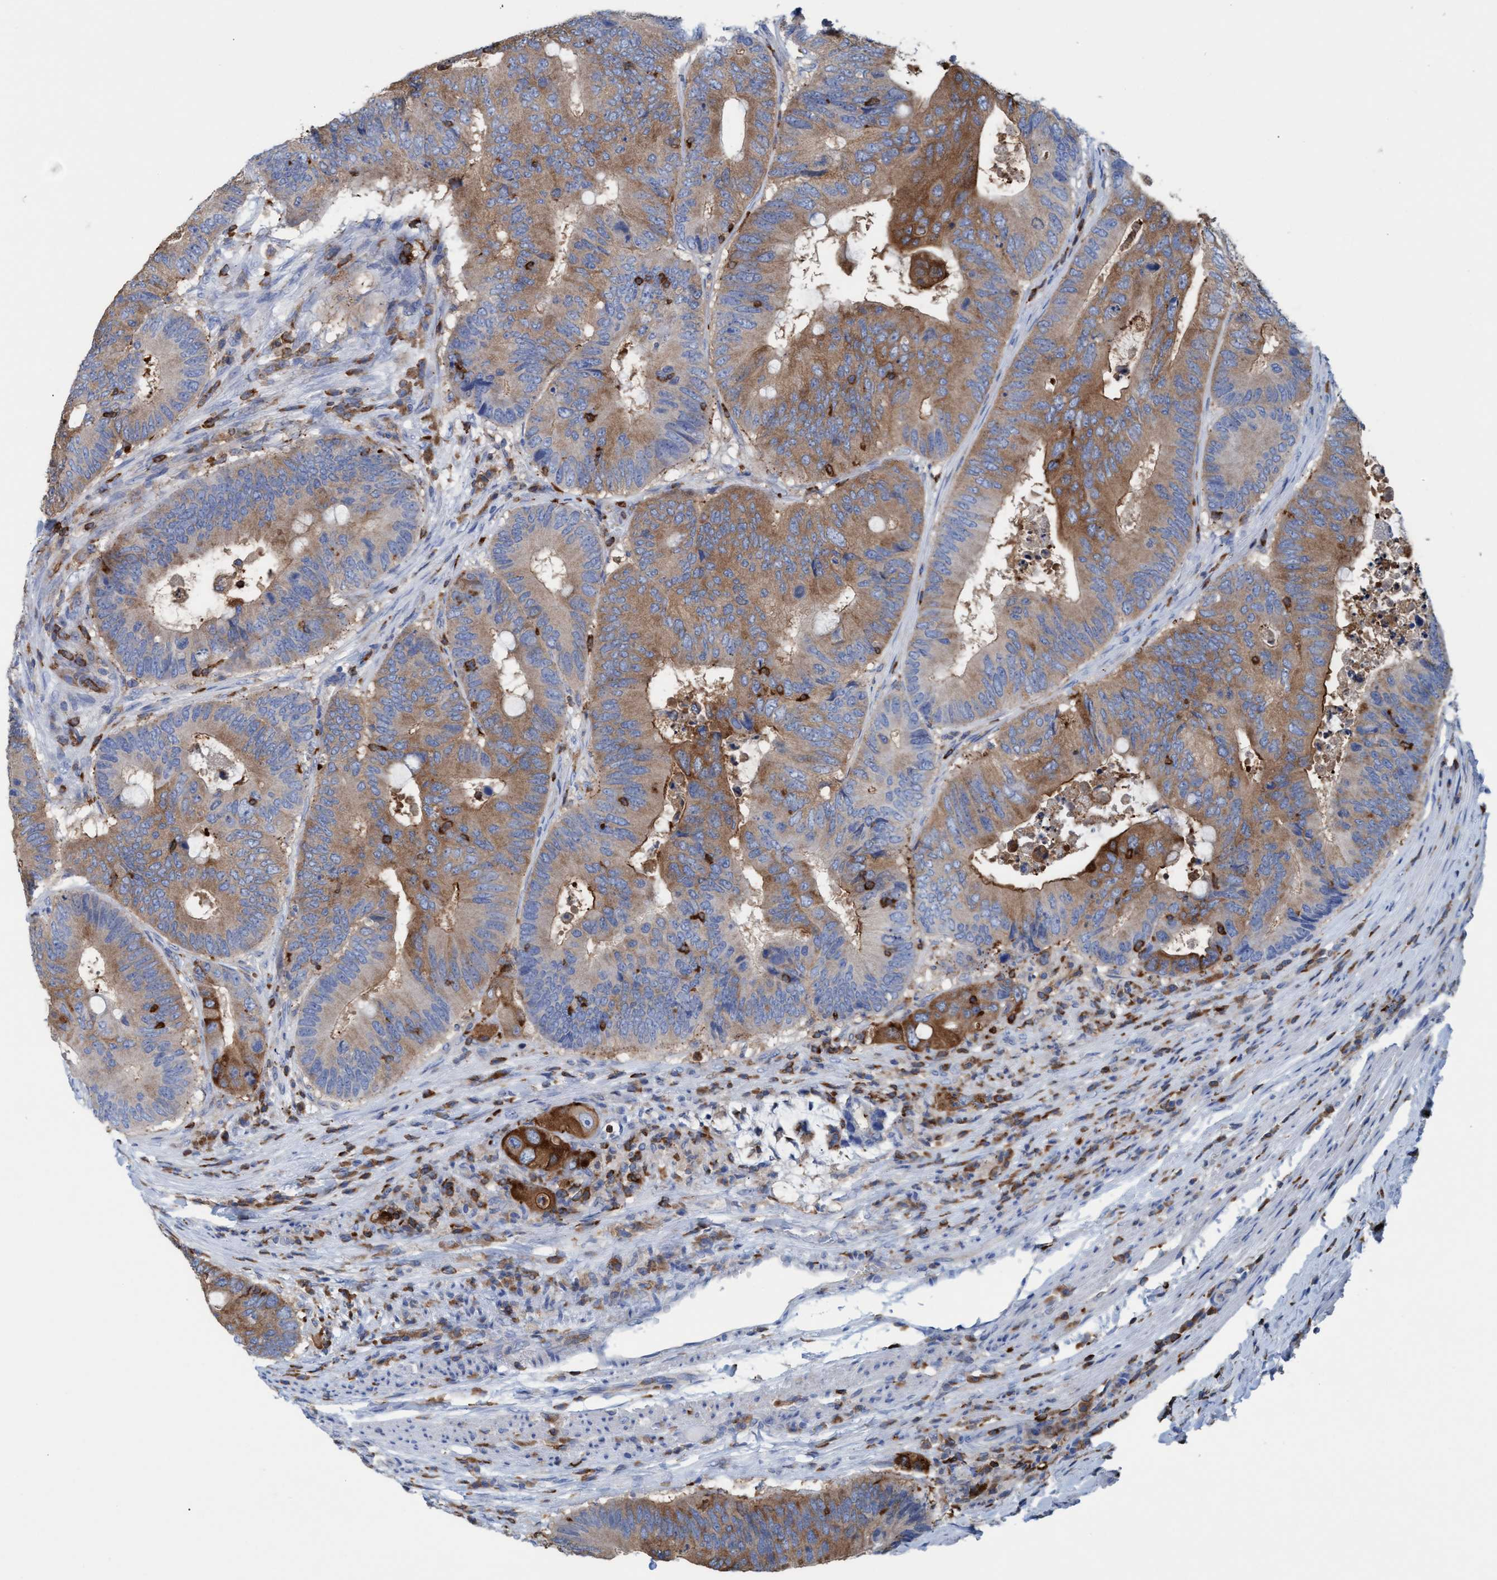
{"staining": {"intensity": "moderate", "quantity": ">75%", "location": "cytoplasmic/membranous"}, "tissue": "colorectal cancer", "cell_type": "Tumor cells", "image_type": "cancer", "snomed": [{"axis": "morphology", "description": "Adenocarcinoma, NOS"}, {"axis": "topography", "description": "Colon"}], "caption": "This micrograph shows colorectal cancer (adenocarcinoma) stained with immunohistochemistry (IHC) to label a protein in brown. The cytoplasmic/membranous of tumor cells show moderate positivity for the protein. Nuclei are counter-stained blue.", "gene": "EZR", "patient": {"sex": "male", "age": 71}}